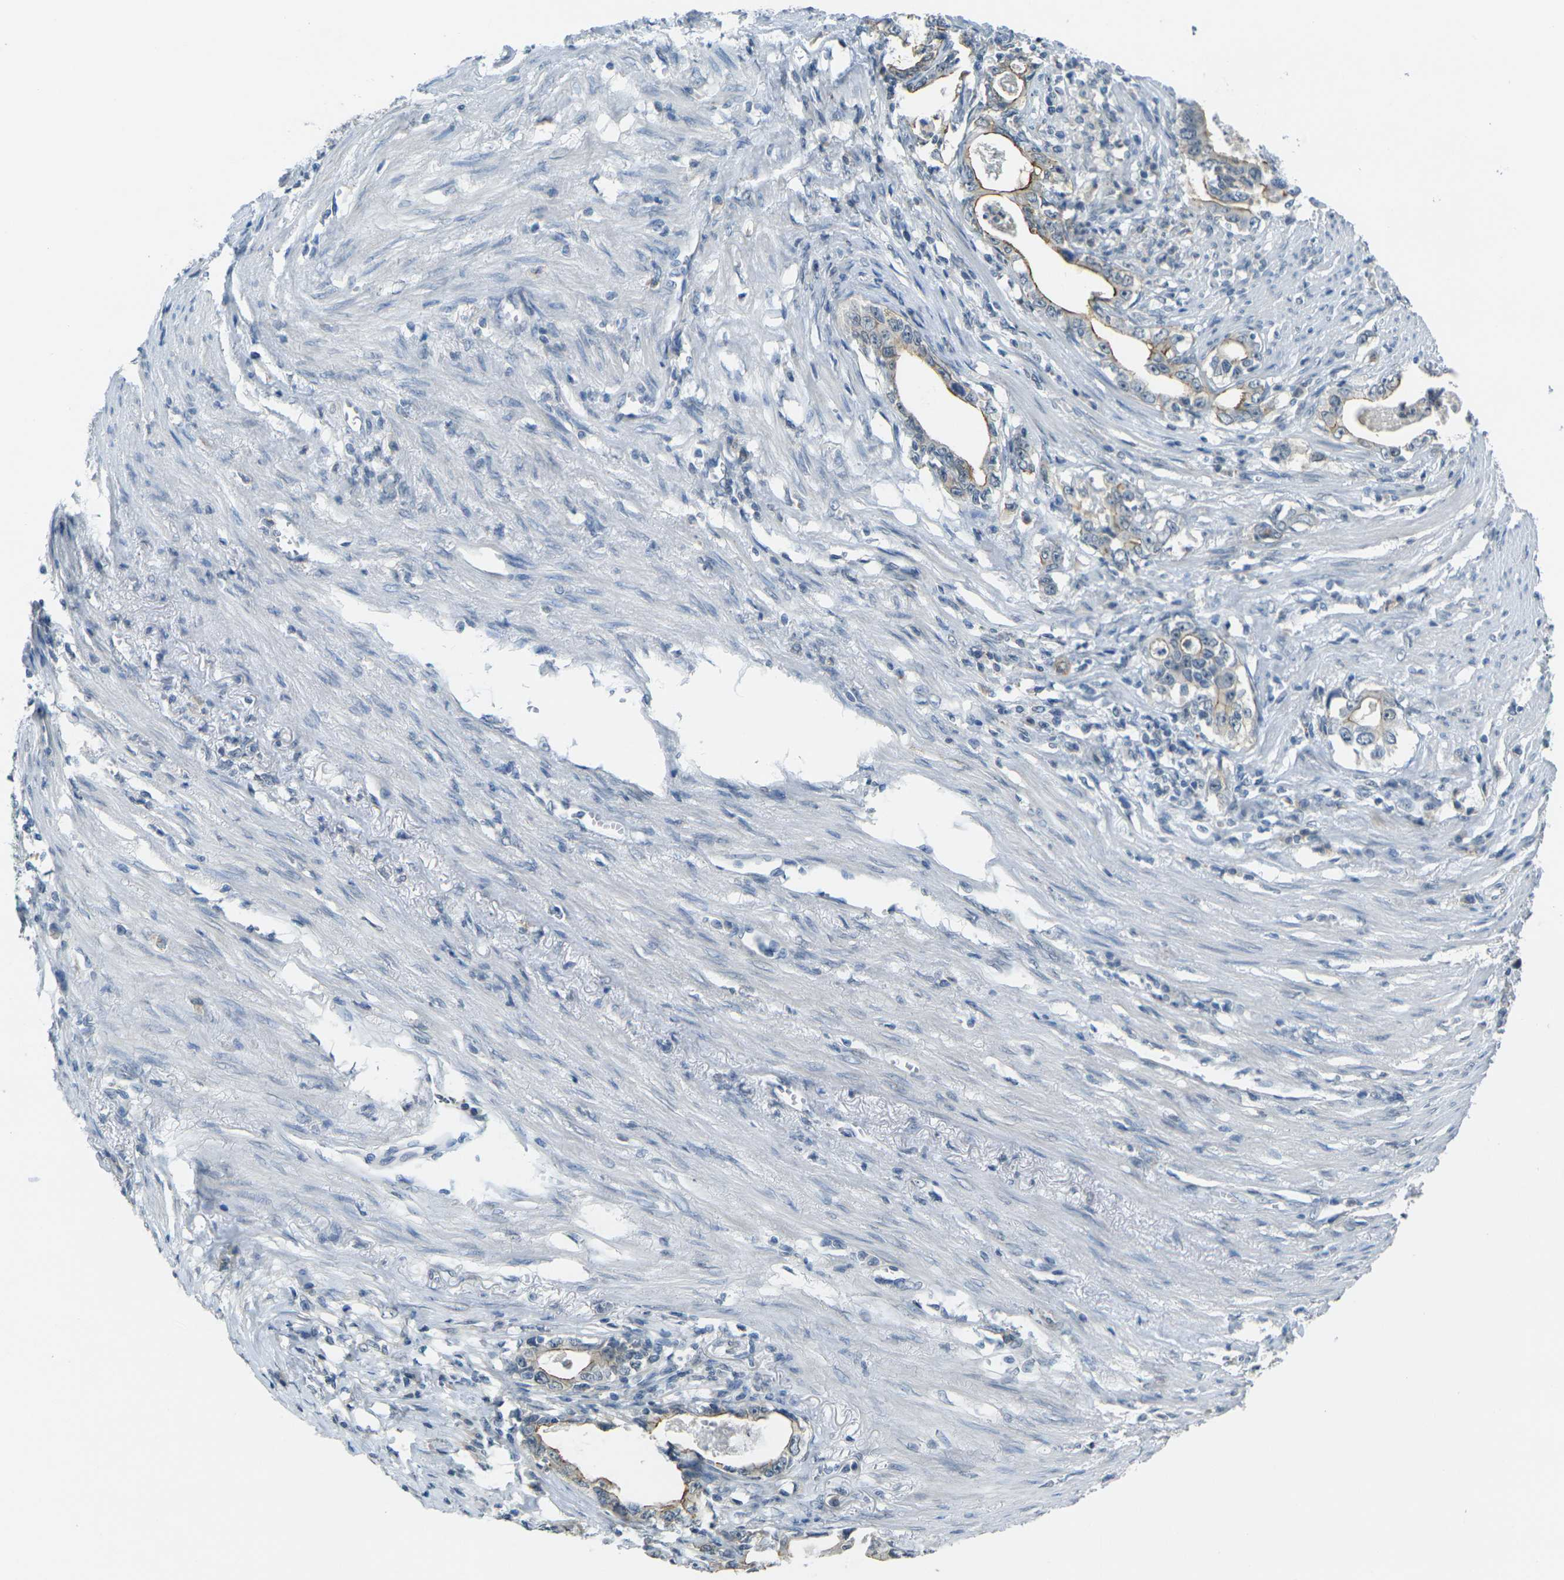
{"staining": {"intensity": "moderate", "quantity": "25%-75%", "location": "cytoplasmic/membranous"}, "tissue": "stomach cancer", "cell_type": "Tumor cells", "image_type": "cancer", "snomed": [{"axis": "morphology", "description": "Adenocarcinoma, NOS"}, {"axis": "topography", "description": "Stomach, lower"}], "caption": "Human stomach adenocarcinoma stained with a brown dye exhibits moderate cytoplasmic/membranous positive expression in approximately 25%-75% of tumor cells.", "gene": "SPTBN2", "patient": {"sex": "female", "age": 72}}